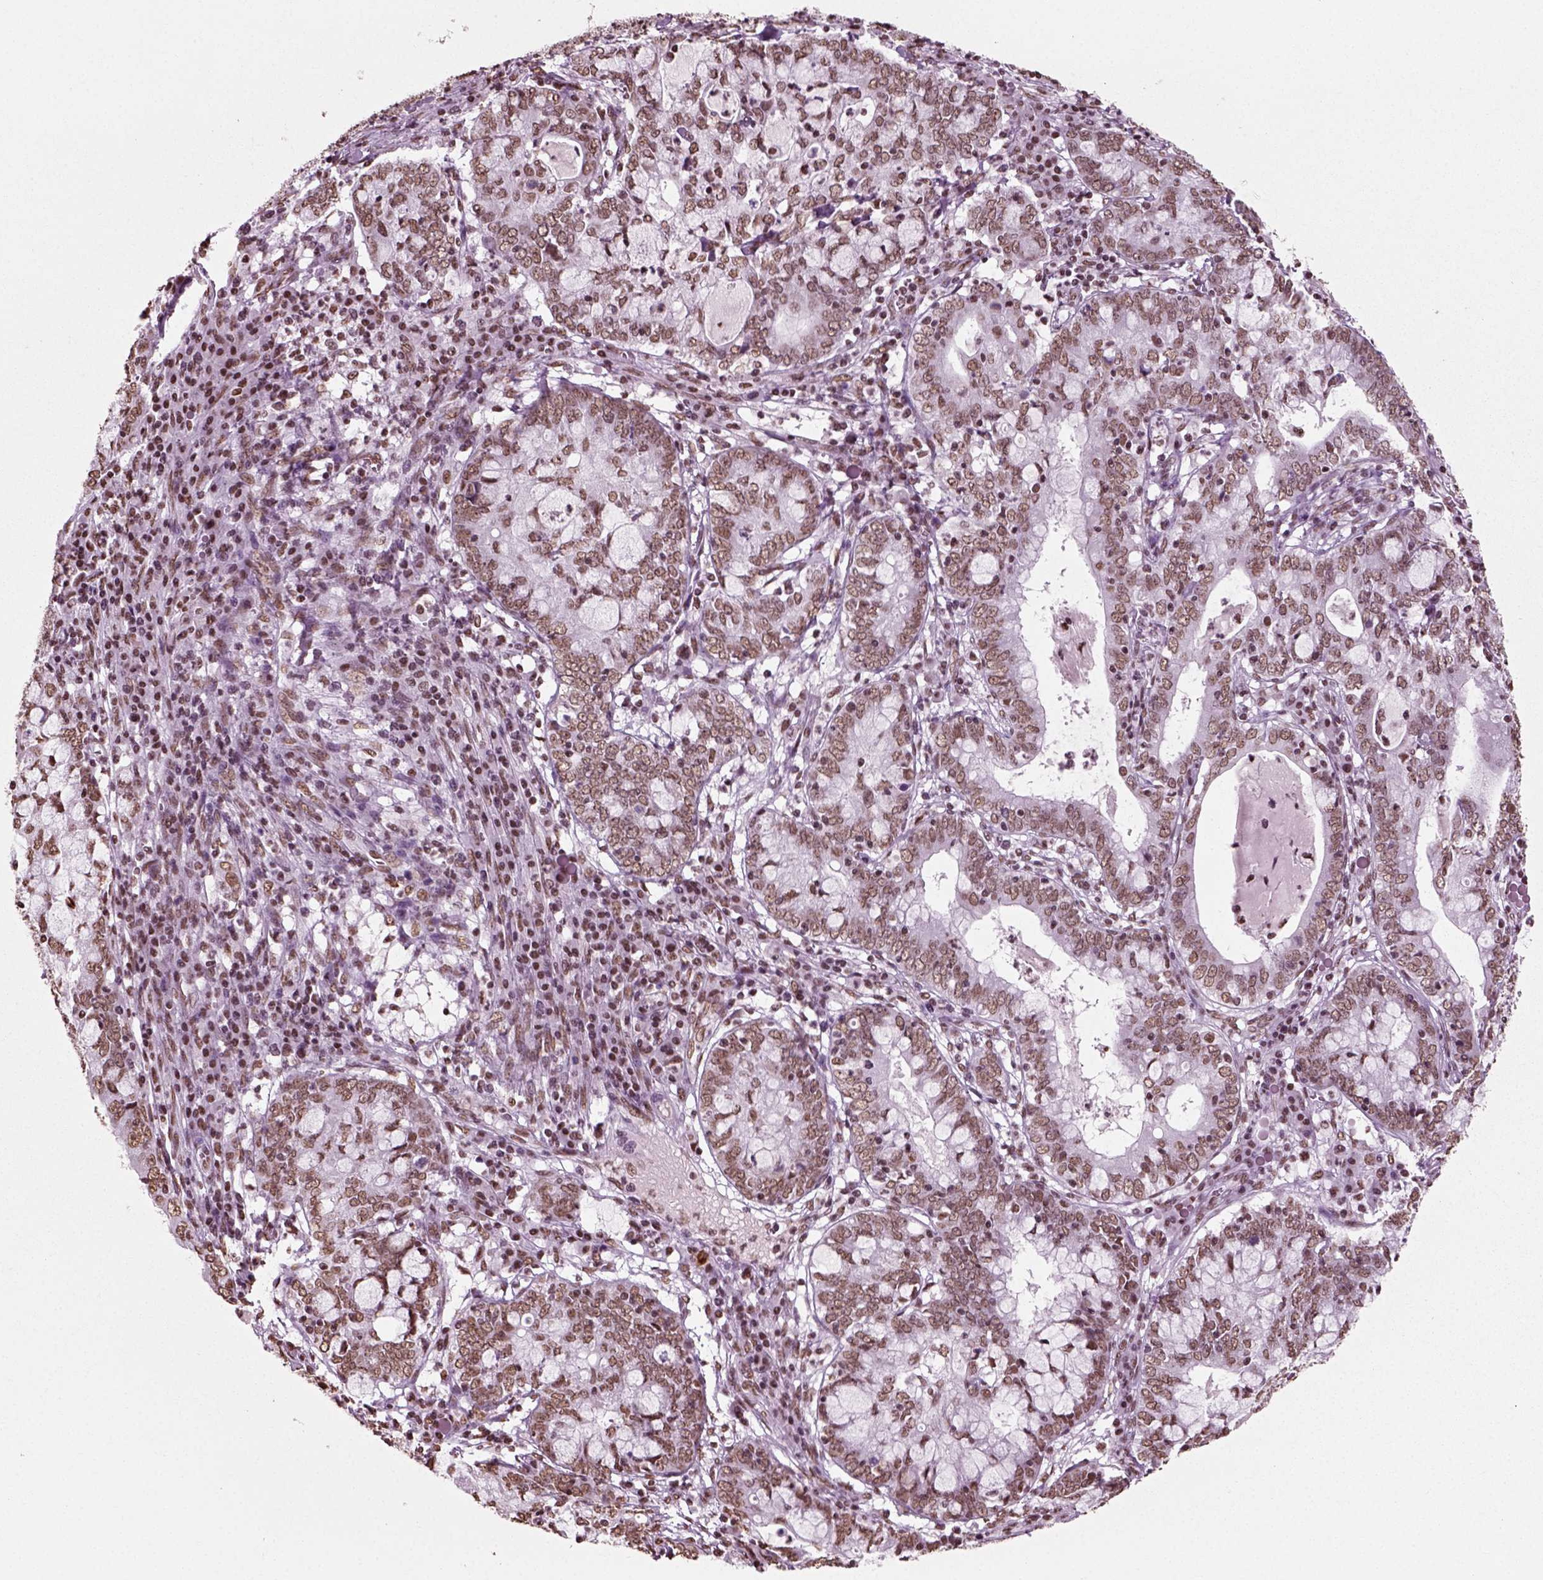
{"staining": {"intensity": "moderate", "quantity": ">75%", "location": "nuclear"}, "tissue": "cervical cancer", "cell_type": "Tumor cells", "image_type": "cancer", "snomed": [{"axis": "morphology", "description": "Adenocarcinoma, NOS"}, {"axis": "topography", "description": "Cervix"}], "caption": "There is medium levels of moderate nuclear staining in tumor cells of adenocarcinoma (cervical), as demonstrated by immunohistochemical staining (brown color).", "gene": "POLR1H", "patient": {"sex": "female", "age": 40}}